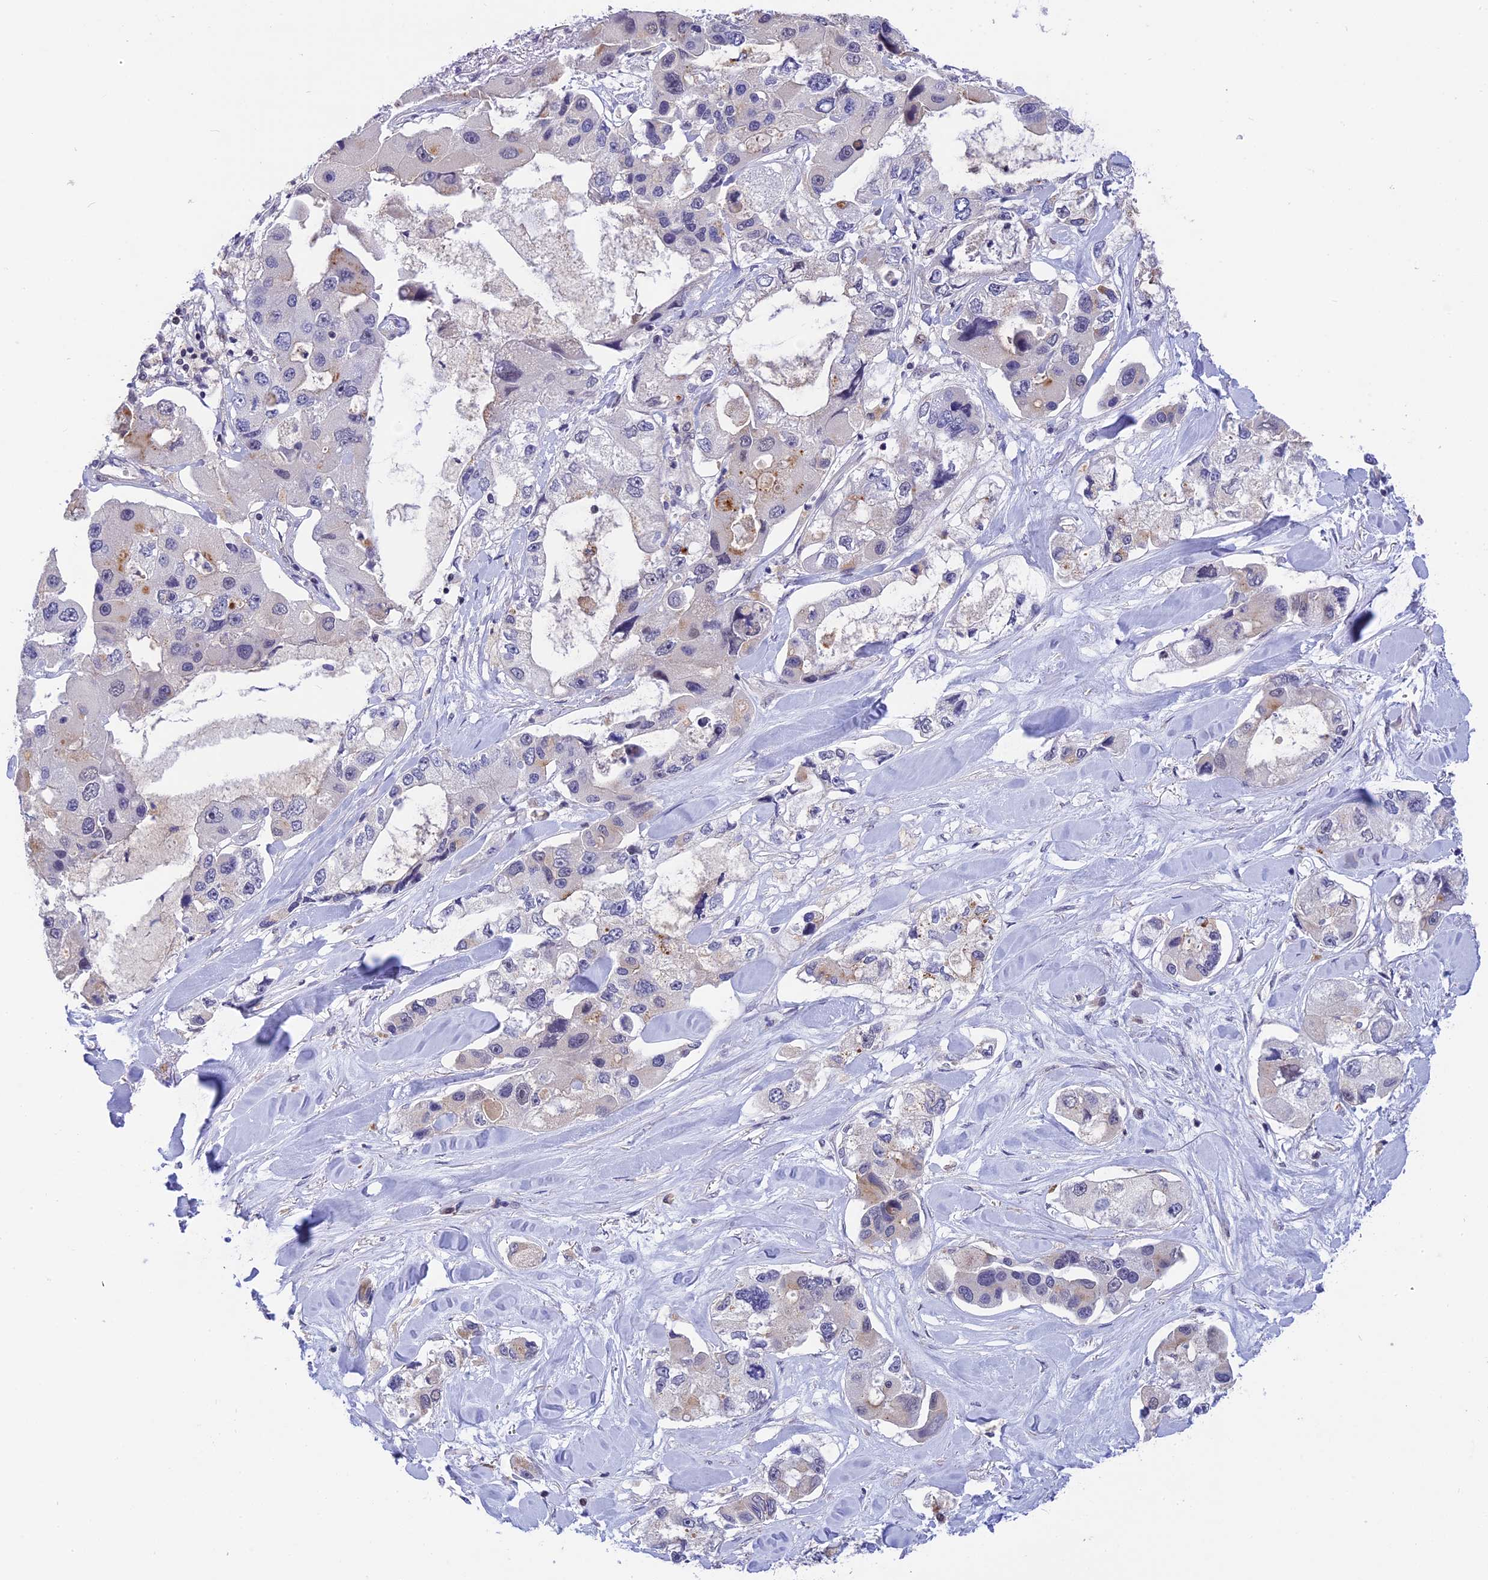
{"staining": {"intensity": "negative", "quantity": "none", "location": "none"}, "tissue": "lung cancer", "cell_type": "Tumor cells", "image_type": "cancer", "snomed": [{"axis": "morphology", "description": "Adenocarcinoma, NOS"}, {"axis": "topography", "description": "Lung"}], "caption": "Tumor cells show no significant positivity in lung cancer (adenocarcinoma).", "gene": "KCTD14", "patient": {"sex": "female", "age": 54}}